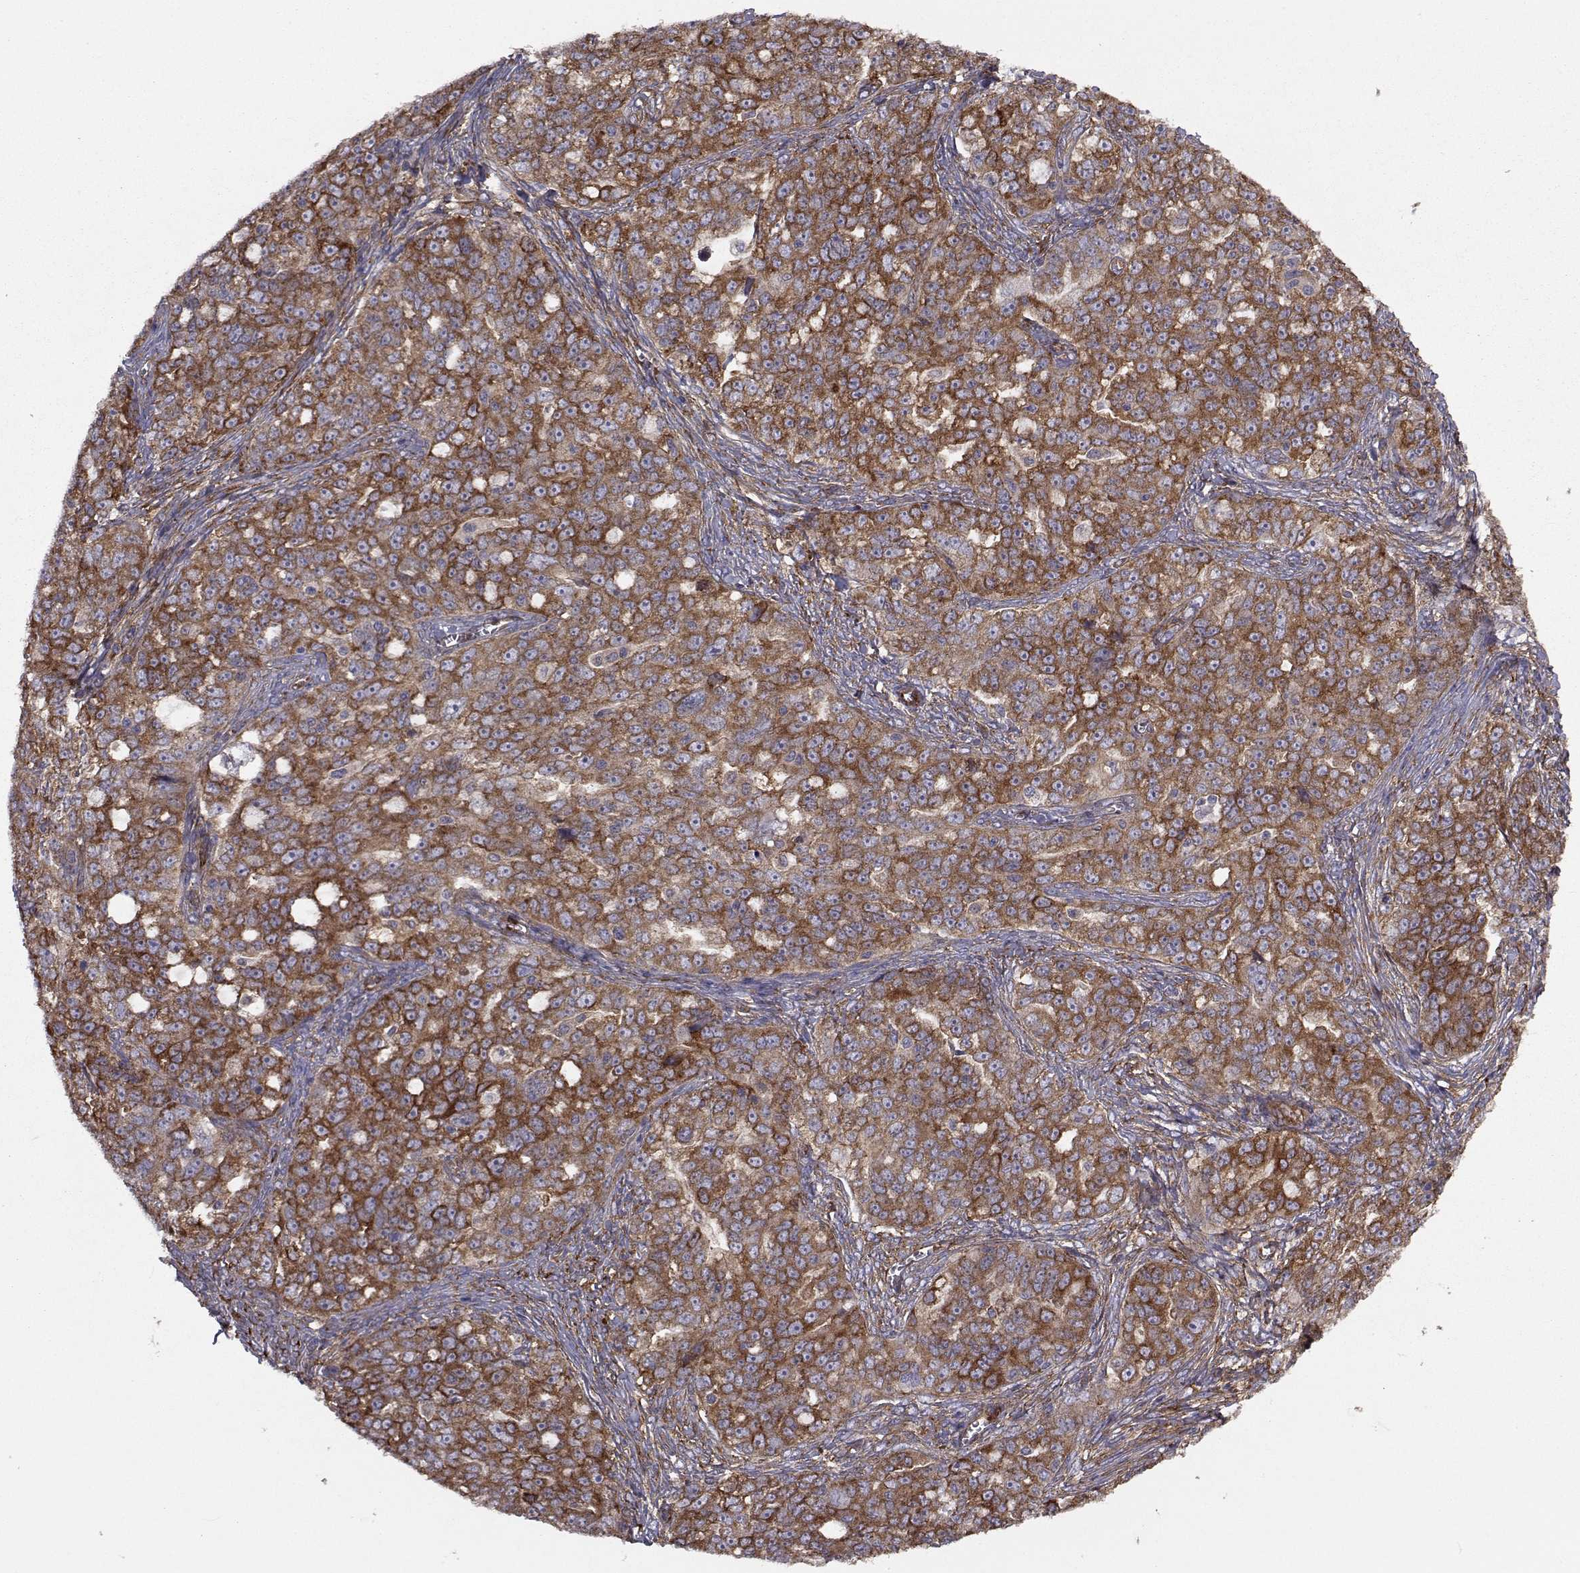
{"staining": {"intensity": "strong", "quantity": ">75%", "location": "cytoplasmic/membranous"}, "tissue": "ovarian cancer", "cell_type": "Tumor cells", "image_type": "cancer", "snomed": [{"axis": "morphology", "description": "Cystadenocarcinoma, serous, NOS"}, {"axis": "topography", "description": "Ovary"}], "caption": "Brown immunohistochemical staining in ovarian cancer (serous cystadenocarcinoma) shows strong cytoplasmic/membranous staining in about >75% of tumor cells.", "gene": "TRIP10", "patient": {"sex": "female", "age": 51}}